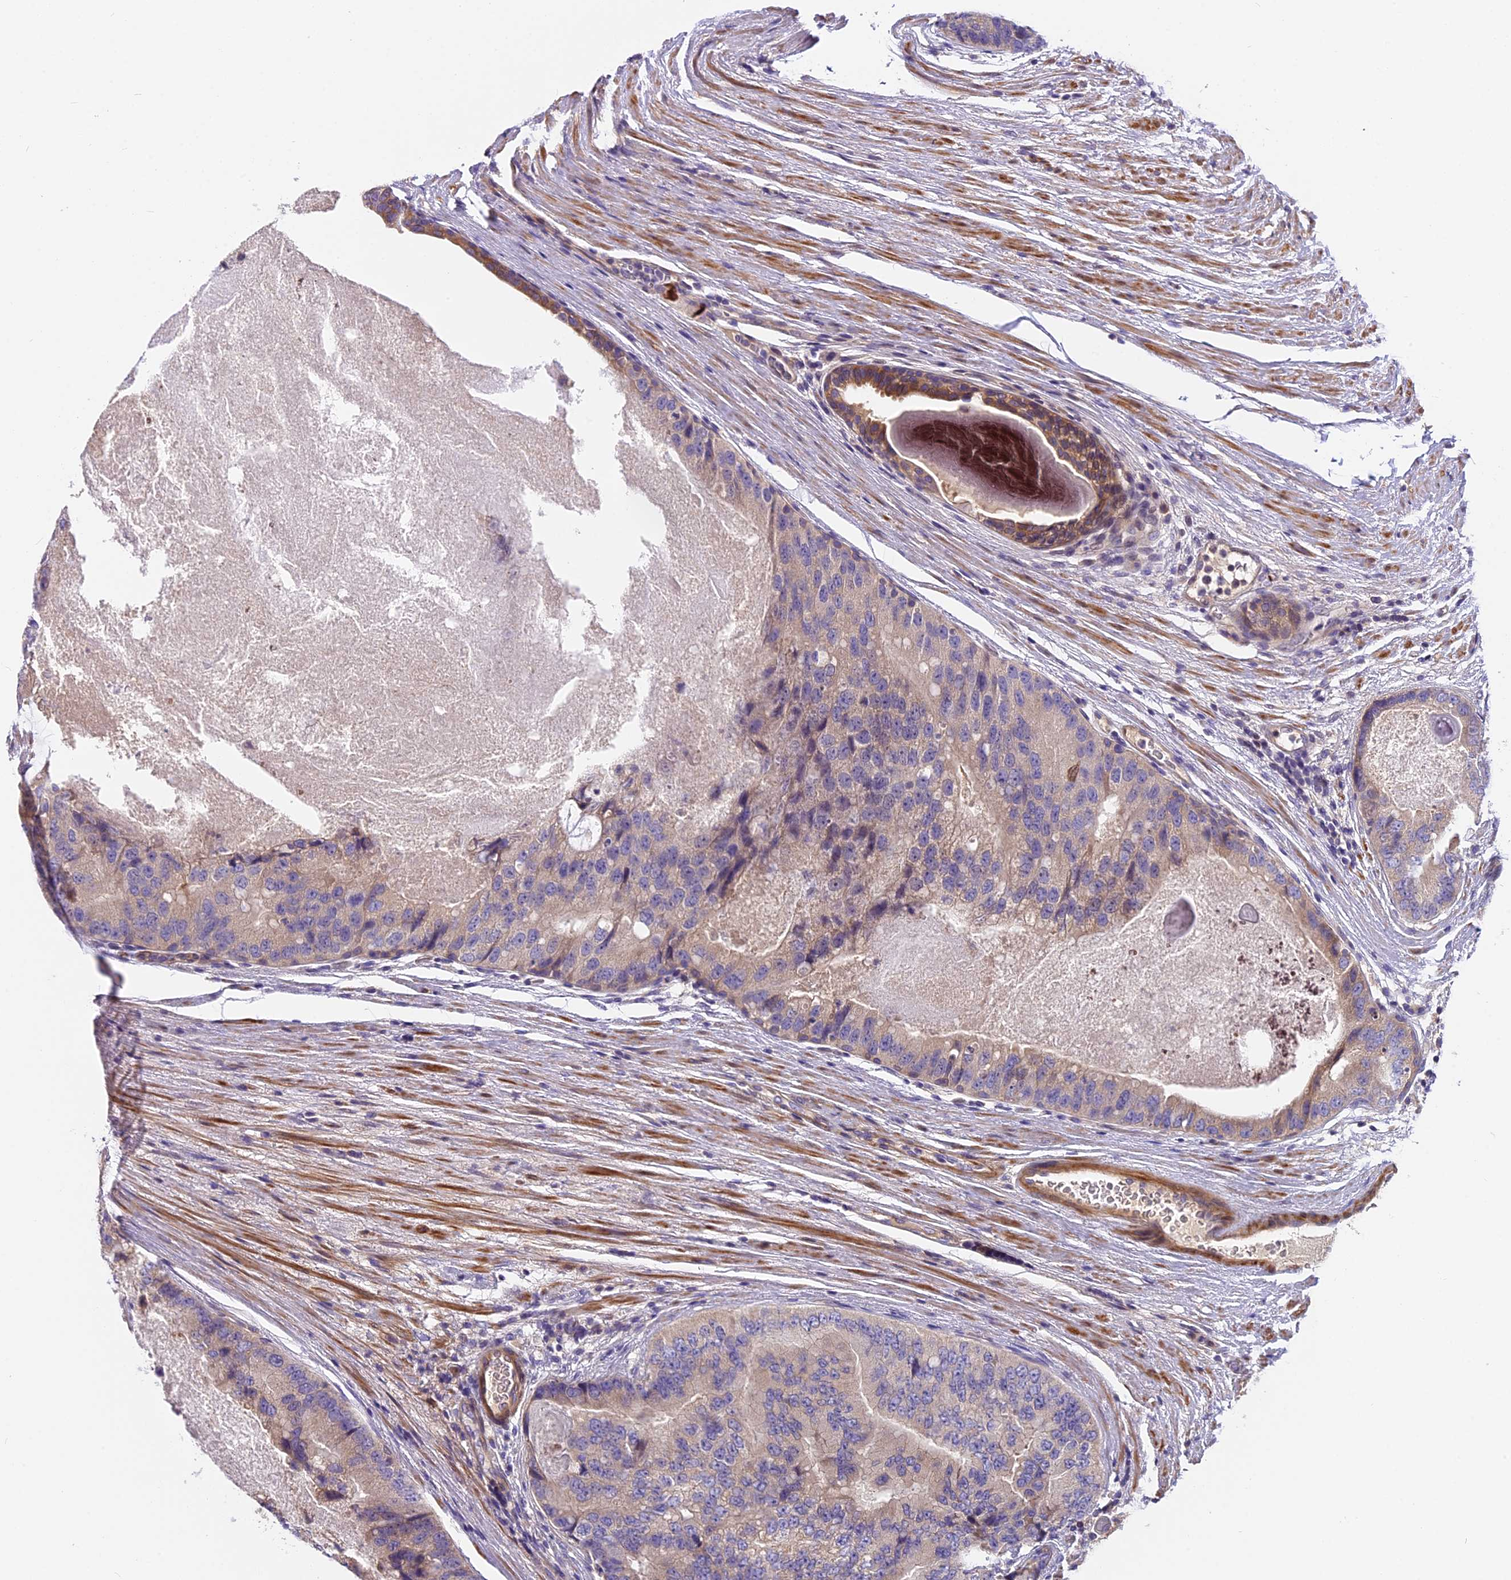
{"staining": {"intensity": "weak", "quantity": "25%-75%", "location": "cytoplasmic/membranous"}, "tissue": "prostate cancer", "cell_type": "Tumor cells", "image_type": "cancer", "snomed": [{"axis": "morphology", "description": "Adenocarcinoma, High grade"}, {"axis": "topography", "description": "Prostate"}], "caption": "About 25%-75% of tumor cells in prostate cancer demonstrate weak cytoplasmic/membranous protein positivity as visualized by brown immunohistochemical staining.", "gene": "FAM98C", "patient": {"sex": "male", "age": 70}}